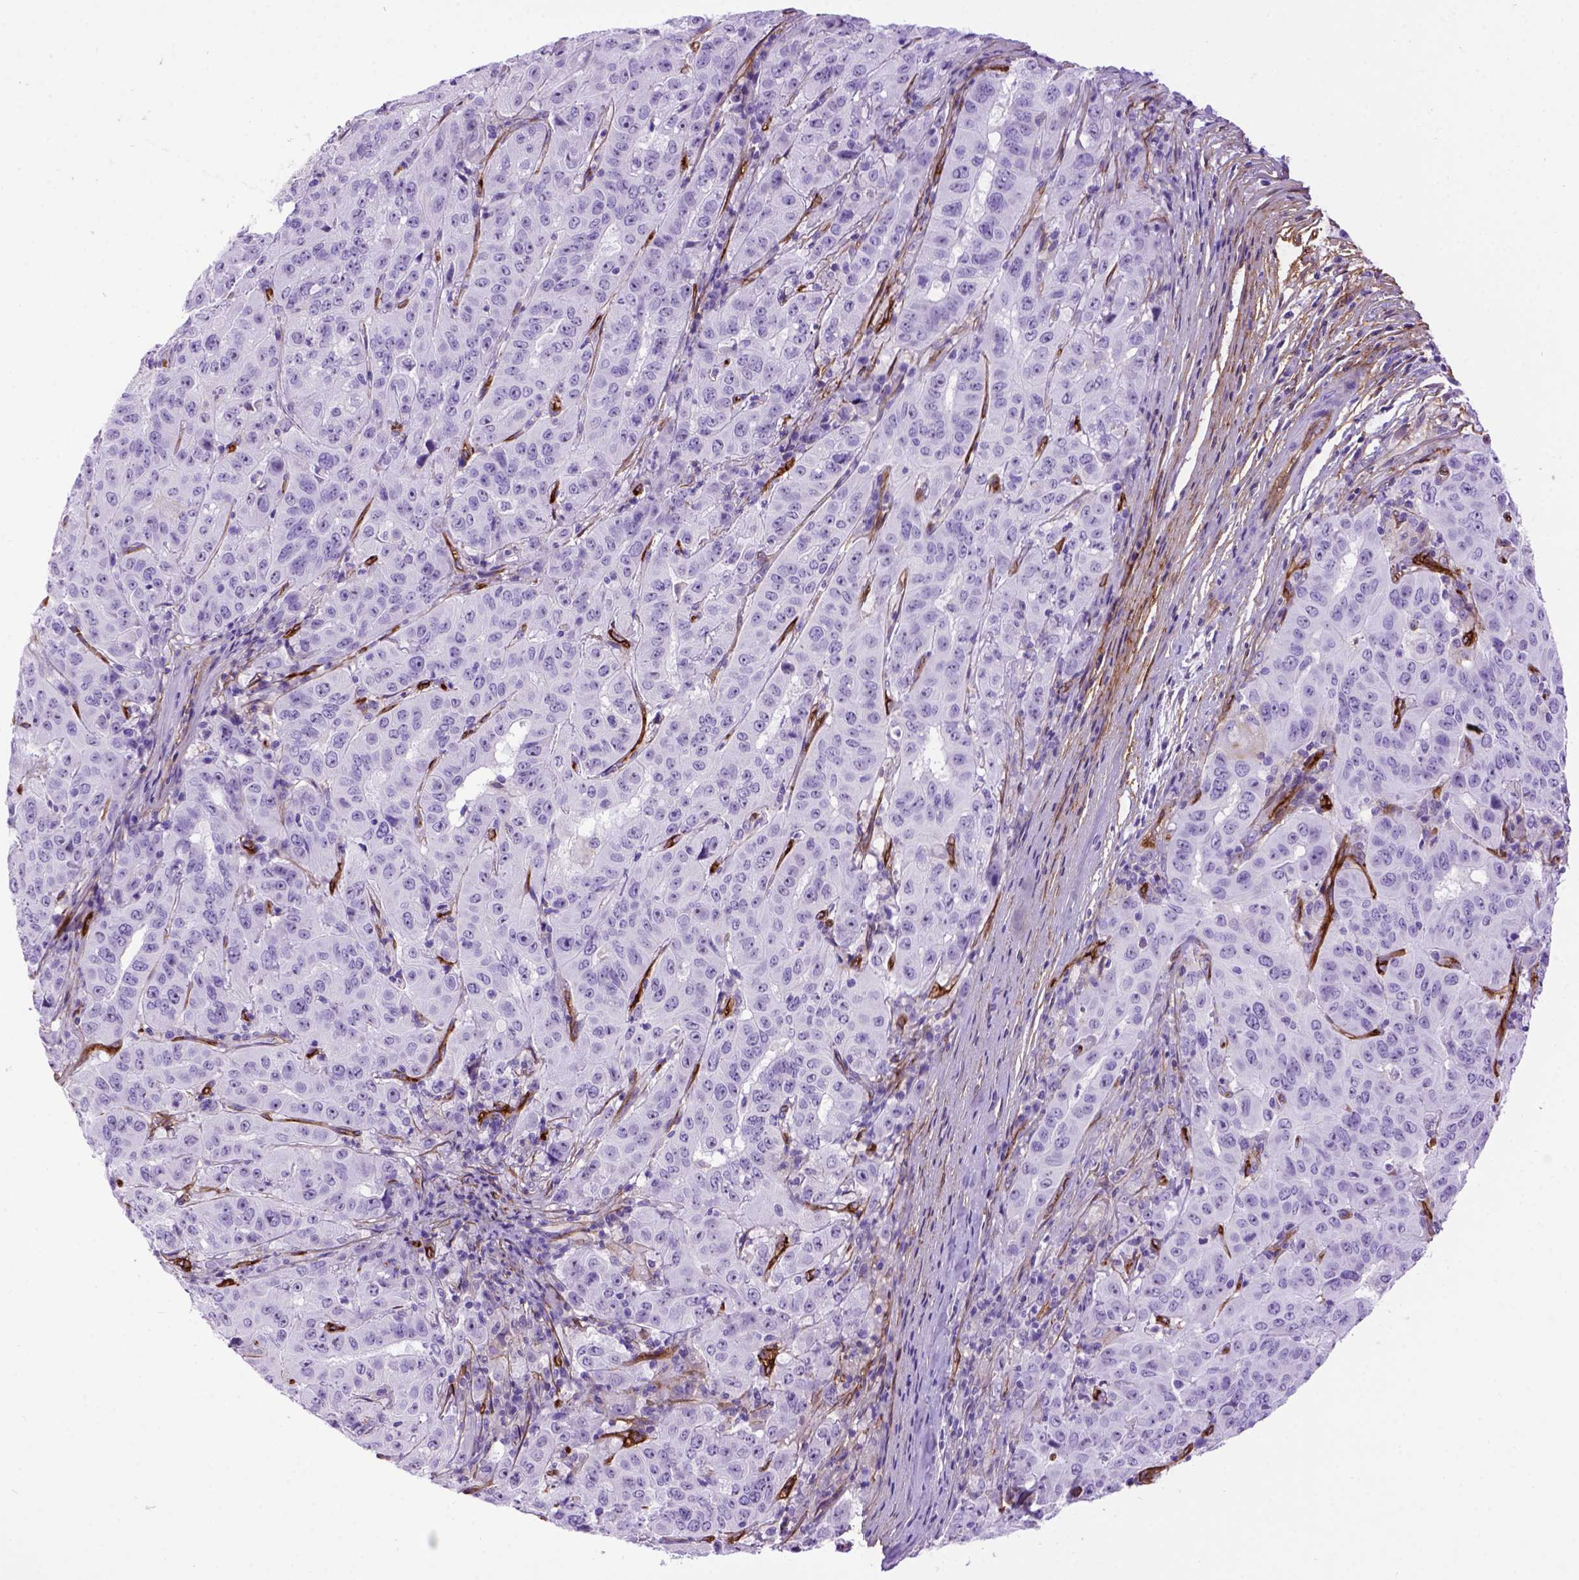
{"staining": {"intensity": "negative", "quantity": "none", "location": "none"}, "tissue": "pancreatic cancer", "cell_type": "Tumor cells", "image_type": "cancer", "snomed": [{"axis": "morphology", "description": "Adenocarcinoma, NOS"}, {"axis": "topography", "description": "Pancreas"}], "caption": "Human pancreatic adenocarcinoma stained for a protein using IHC shows no staining in tumor cells.", "gene": "ENG", "patient": {"sex": "male", "age": 63}}